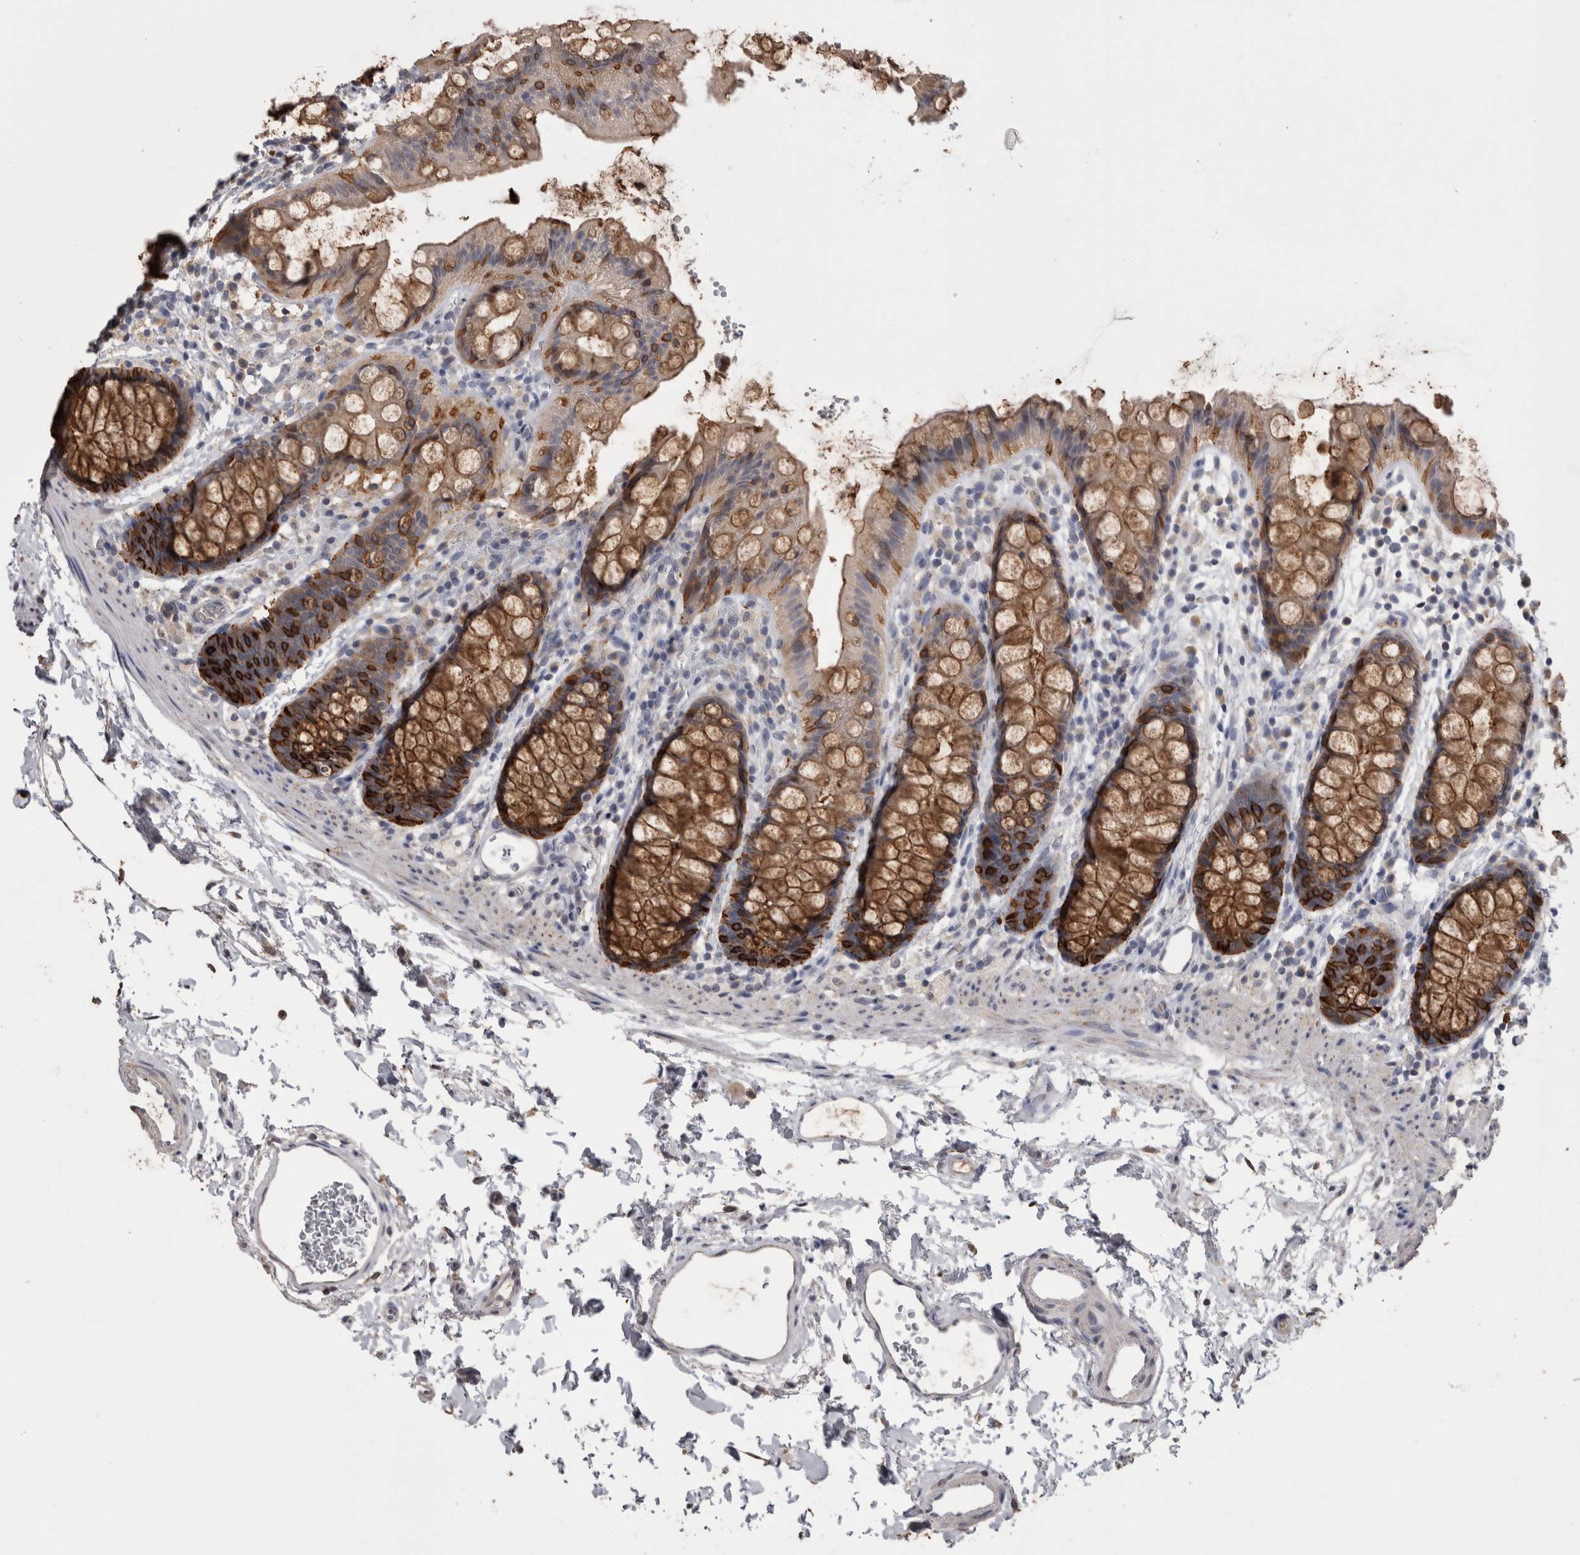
{"staining": {"intensity": "moderate", "quantity": ">75%", "location": "cytoplasmic/membranous"}, "tissue": "rectum", "cell_type": "Glandular cells", "image_type": "normal", "snomed": [{"axis": "morphology", "description": "Normal tissue, NOS"}, {"axis": "topography", "description": "Rectum"}], "caption": "IHC (DAB (3,3'-diaminobenzidine)) staining of unremarkable rectum displays moderate cytoplasmic/membranous protein staining in approximately >75% of glandular cells.", "gene": "ANXA13", "patient": {"sex": "female", "age": 65}}